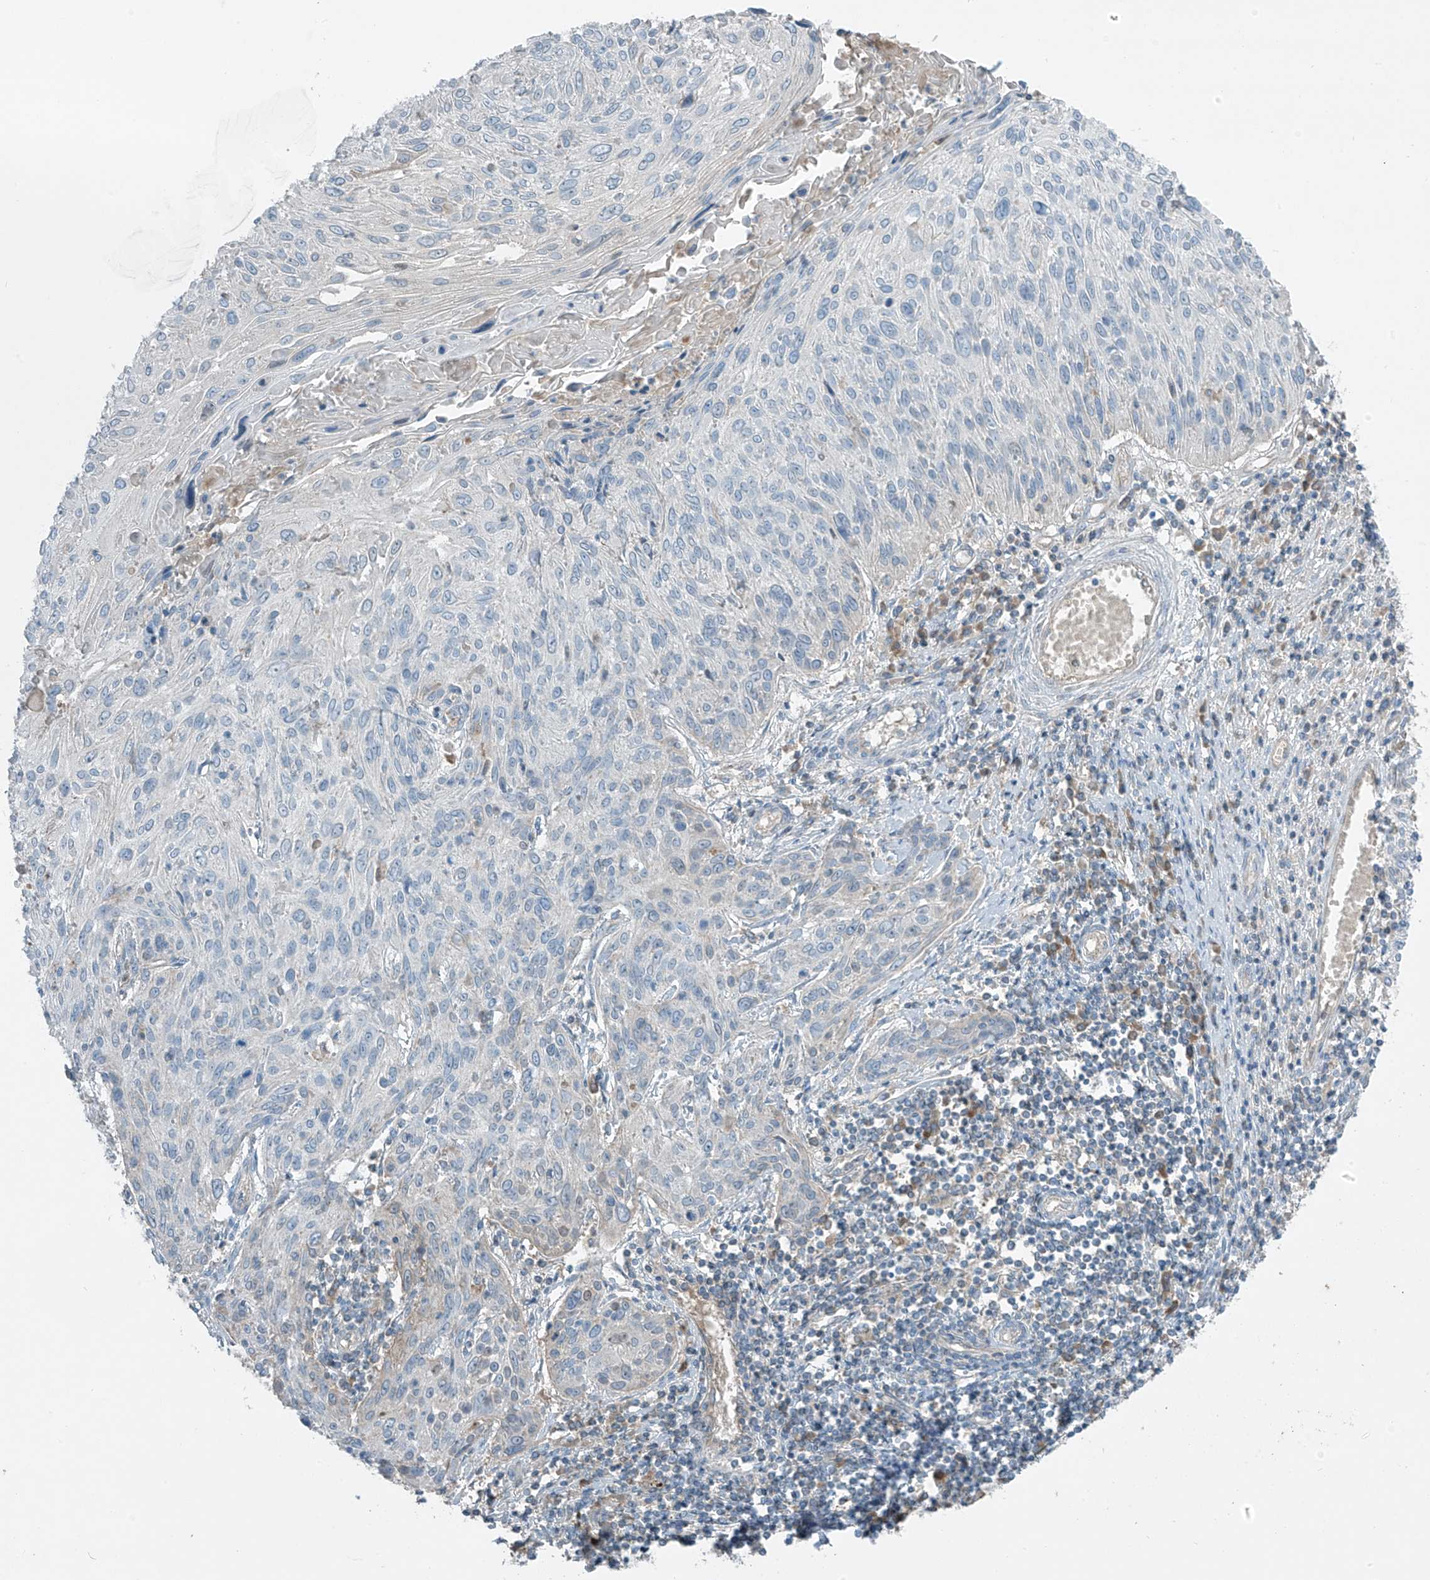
{"staining": {"intensity": "negative", "quantity": "none", "location": "none"}, "tissue": "cervical cancer", "cell_type": "Tumor cells", "image_type": "cancer", "snomed": [{"axis": "morphology", "description": "Squamous cell carcinoma, NOS"}, {"axis": "topography", "description": "Cervix"}], "caption": "Immunohistochemical staining of human cervical cancer reveals no significant expression in tumor cells.", "gene": "FAM131C", "patient": {"sex": "female", "age": 51}}